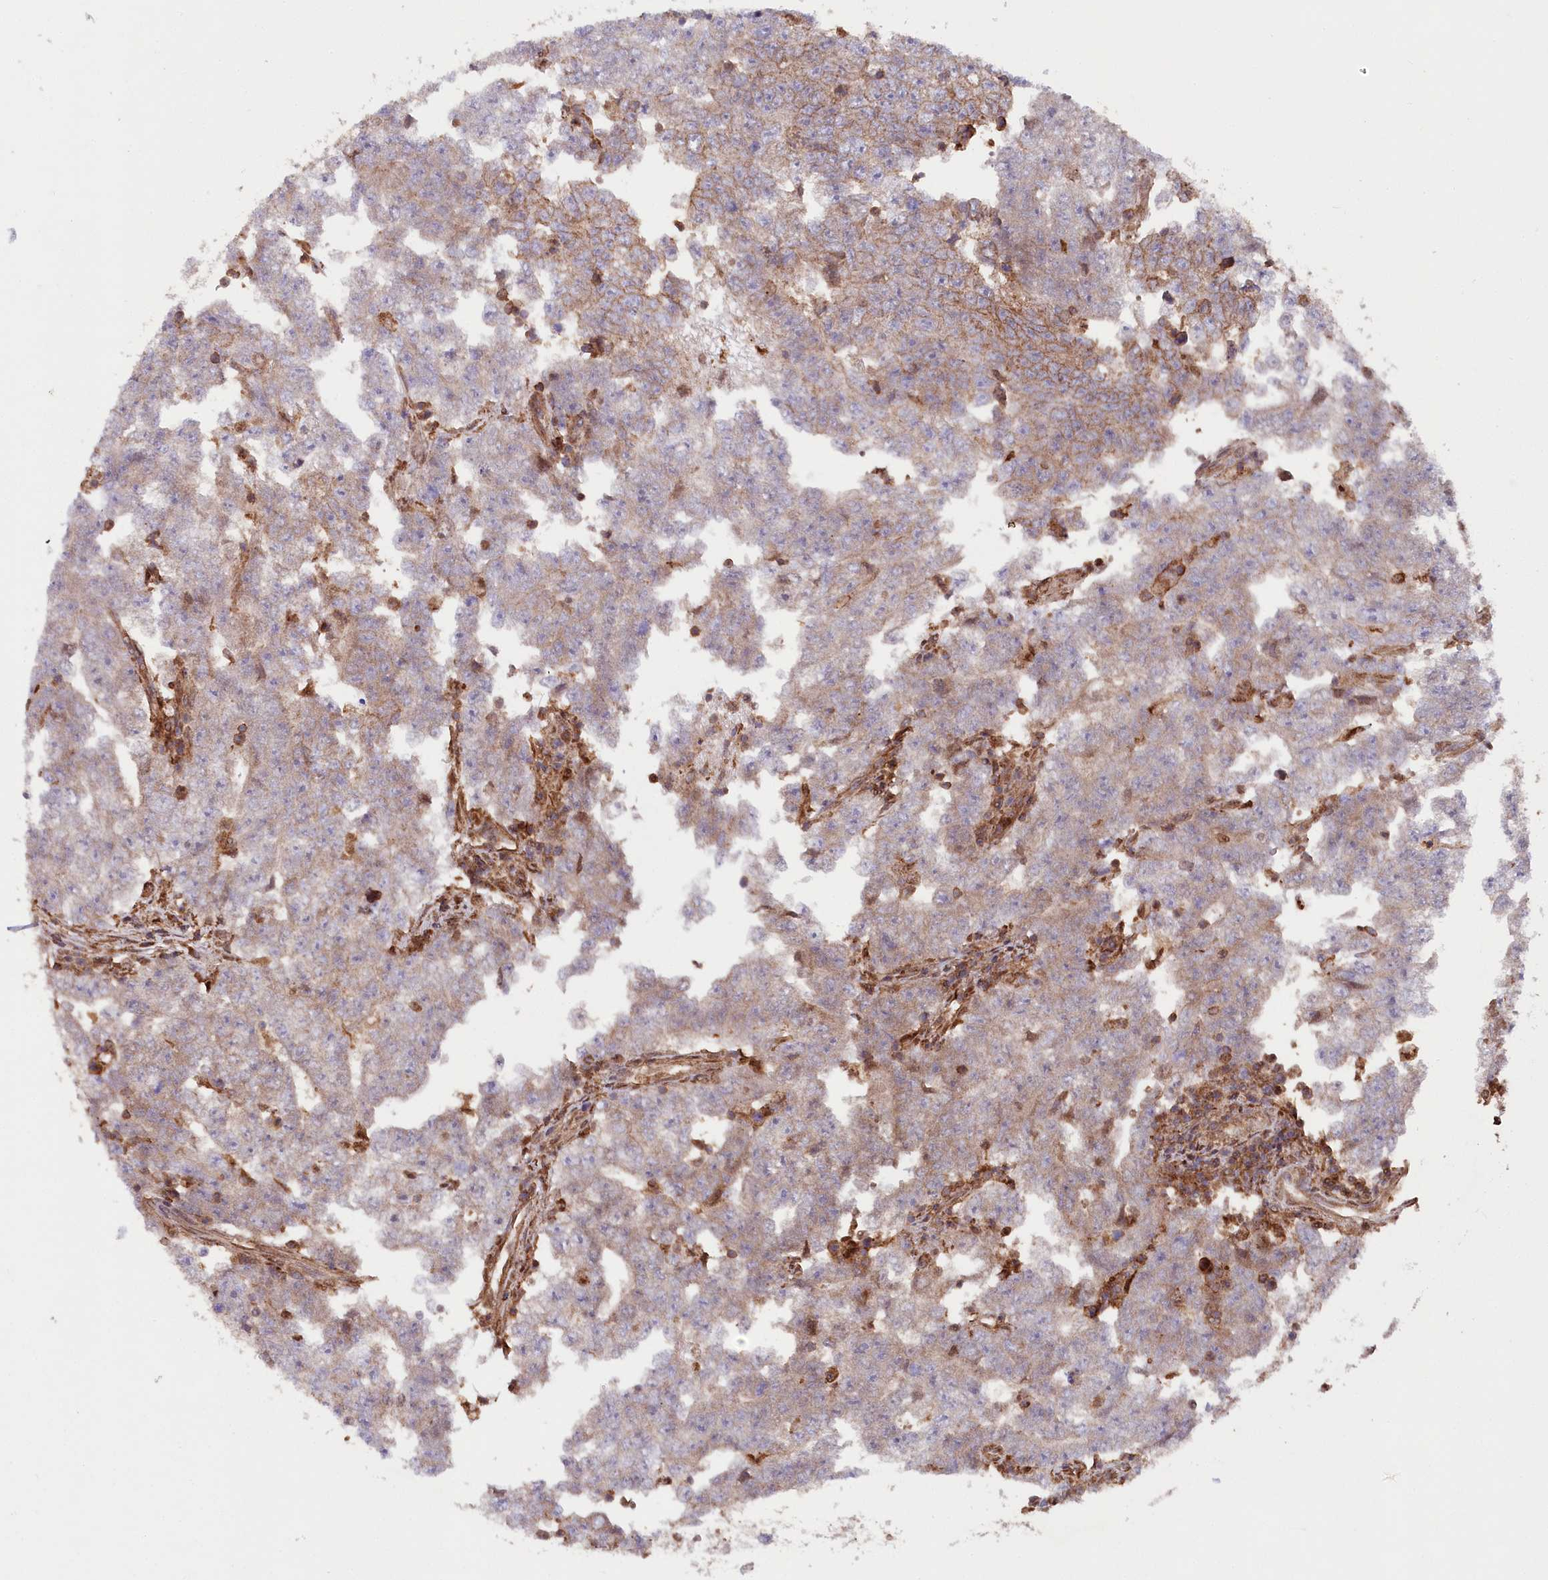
{"staining": {"intensity": "weak", "quantity": ">75%", "location": "cytoplasmic/membranous"}, "tissue": "testis cancer", "cell_type": "Tumor cells", "image_type": "cancer", "snomed": [{"axis": "morphology", "description": "Carcinoma, Embryonal, NOS"}, {"axis": "topography", "description": "Testis"}], "caption": "A micrograph of human testis embryonal carcinoma stained for a protein shows weak cytoplasmic/membranous brown staining in tumor cells.", "gene": "LSG1", "patient": {"sex": "male", "age": 25}}